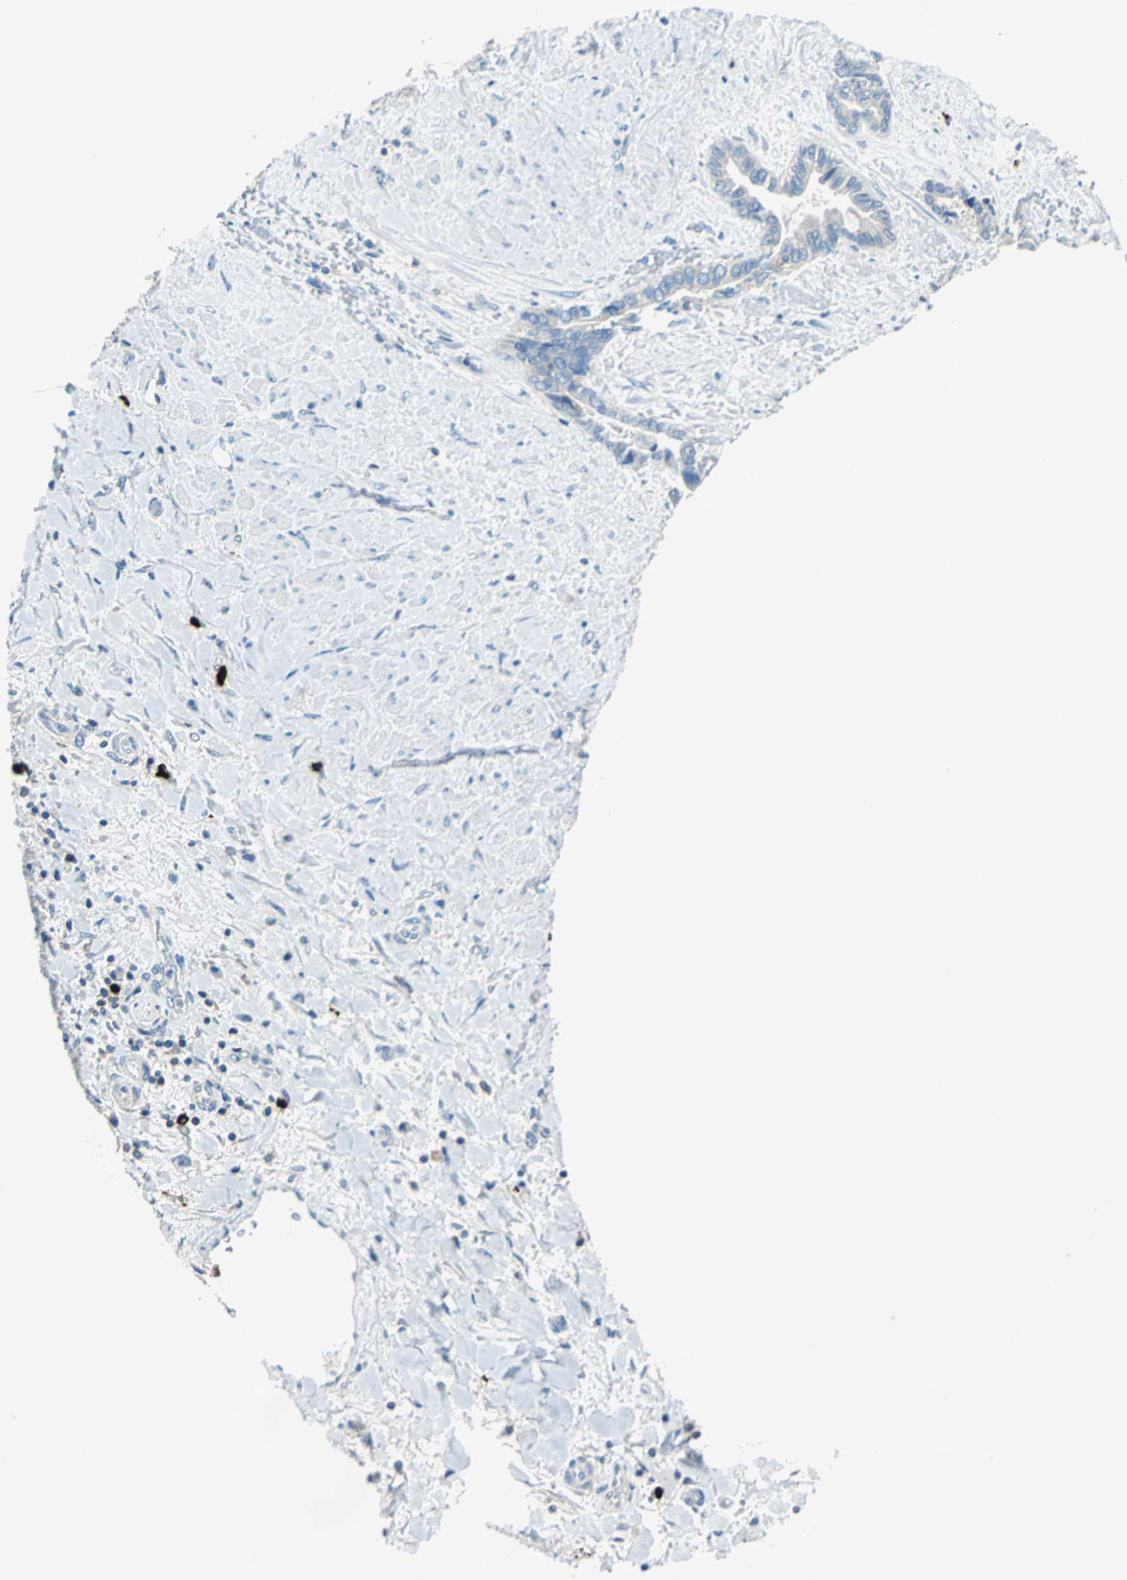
{"staining": {"intensity": "negative", "quantity": "none", "location": "none"}, "tissue": "liver cancer", "cell_type": "Tumor cells", "image_type": "cancer", "snomed": [{"axis": "morphology", "description": "Cholangiocarcinoma"}, {"axis": "topography", "description": "Liver"}], "caption": "The immunohistochemistry (IHC) micrograph has no significant expression in tumor cells of cholangiocarcinoma (liver) tissue.", "gene": "CPA3", "patient": {"sex": "female", "age": 65}}